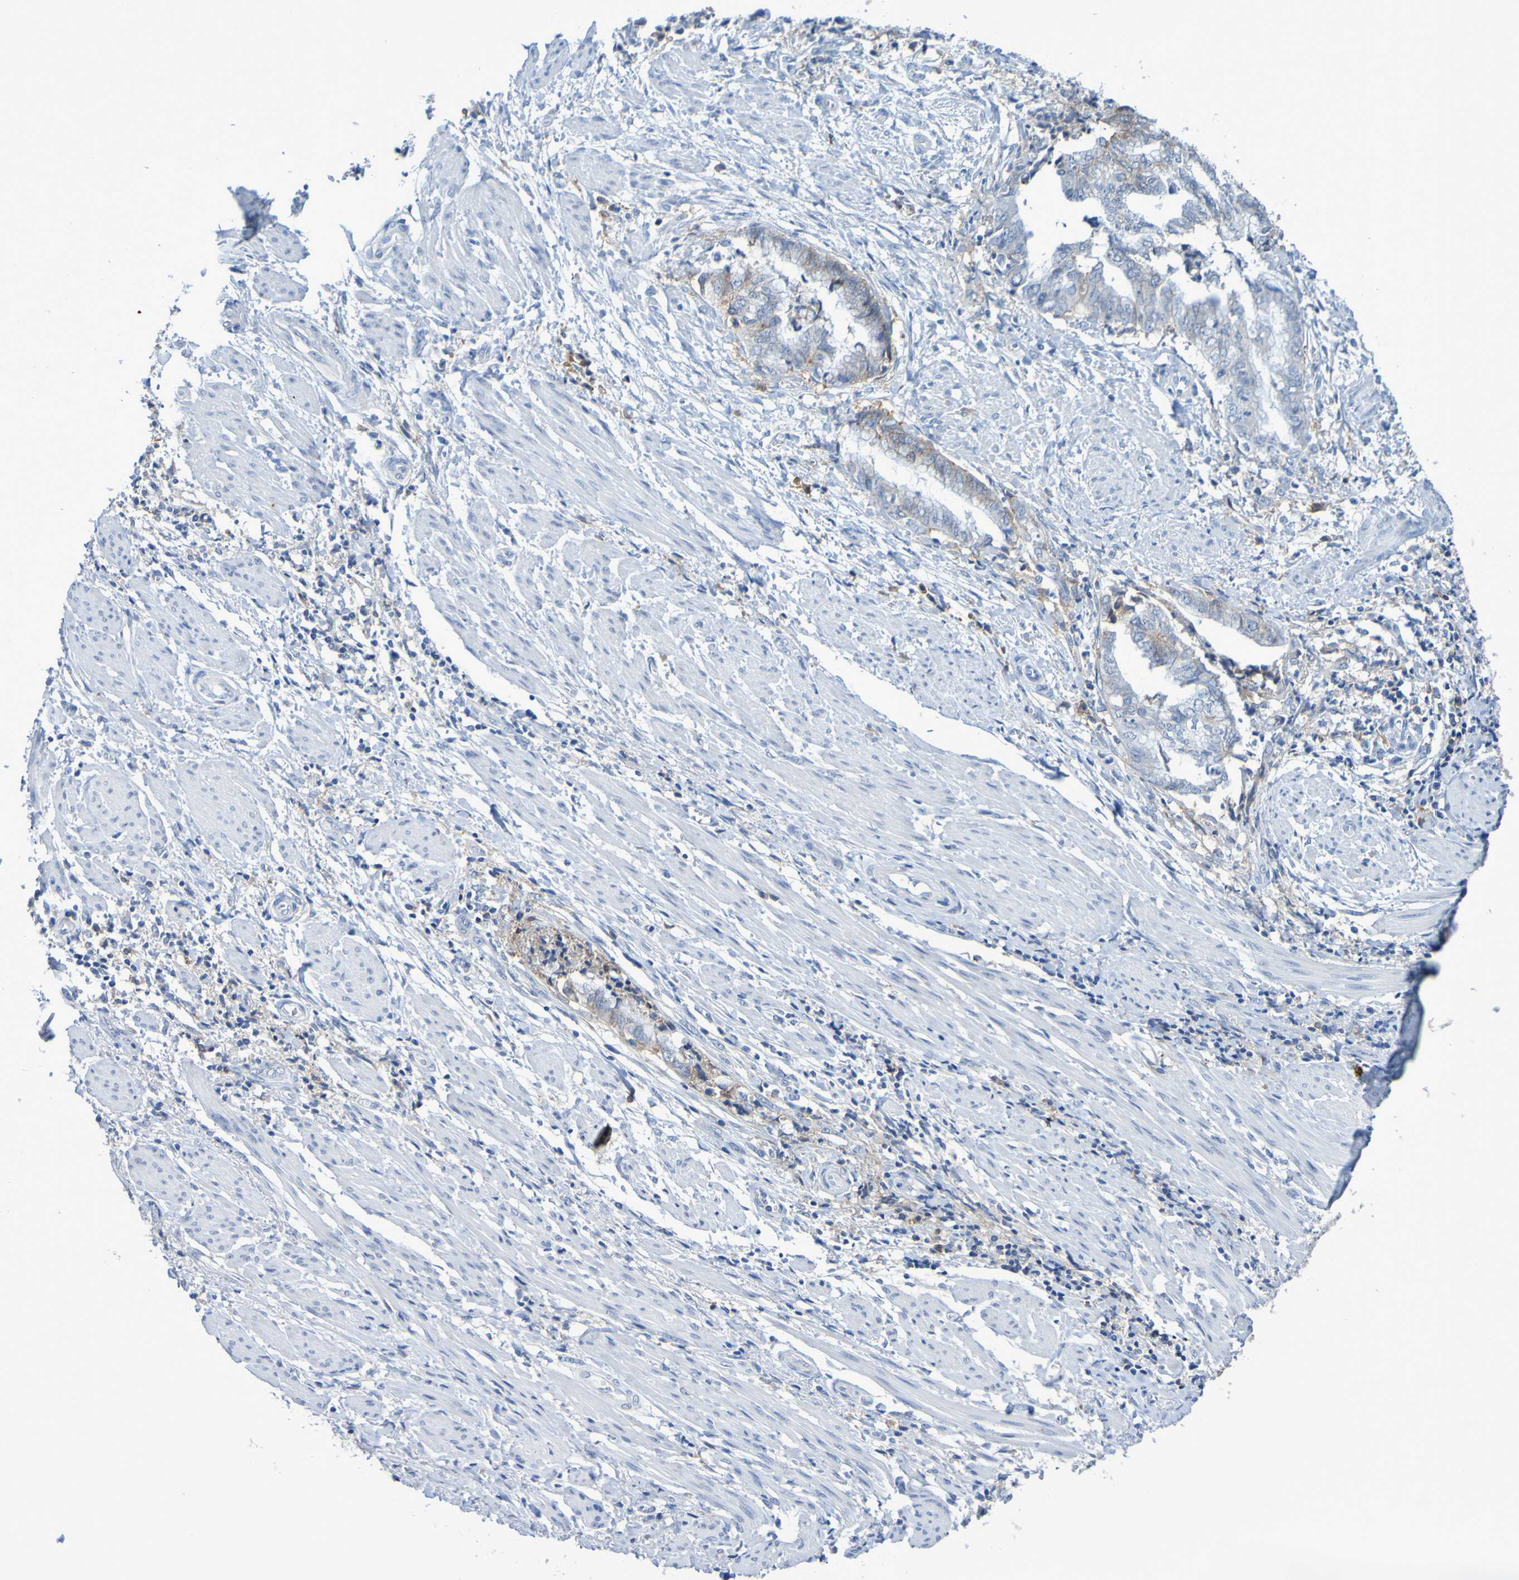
{"staining": {"intensity": "weak", "quantity": "<25%", "location": "cytoplasmic/membranous"}, "tissue": "endometrial cancer", "cell_type": "Tumor cells", "image_type": "cancer", "snomed": [{"axis": "morphology", "description": "Necrosis, NOS"}, {"axis": "morphology", "description": "Adenocarcinoma, NOS"}, {"axis": "topography", "description": "Endometrium"}], "caption": "Adenocarcinoma (endometrial) stained for a protein using immunohistochemistry reveals no staining tumor cells.", "gene": "SLC3A2", "patient": {"sex": "female", "age": 79}}